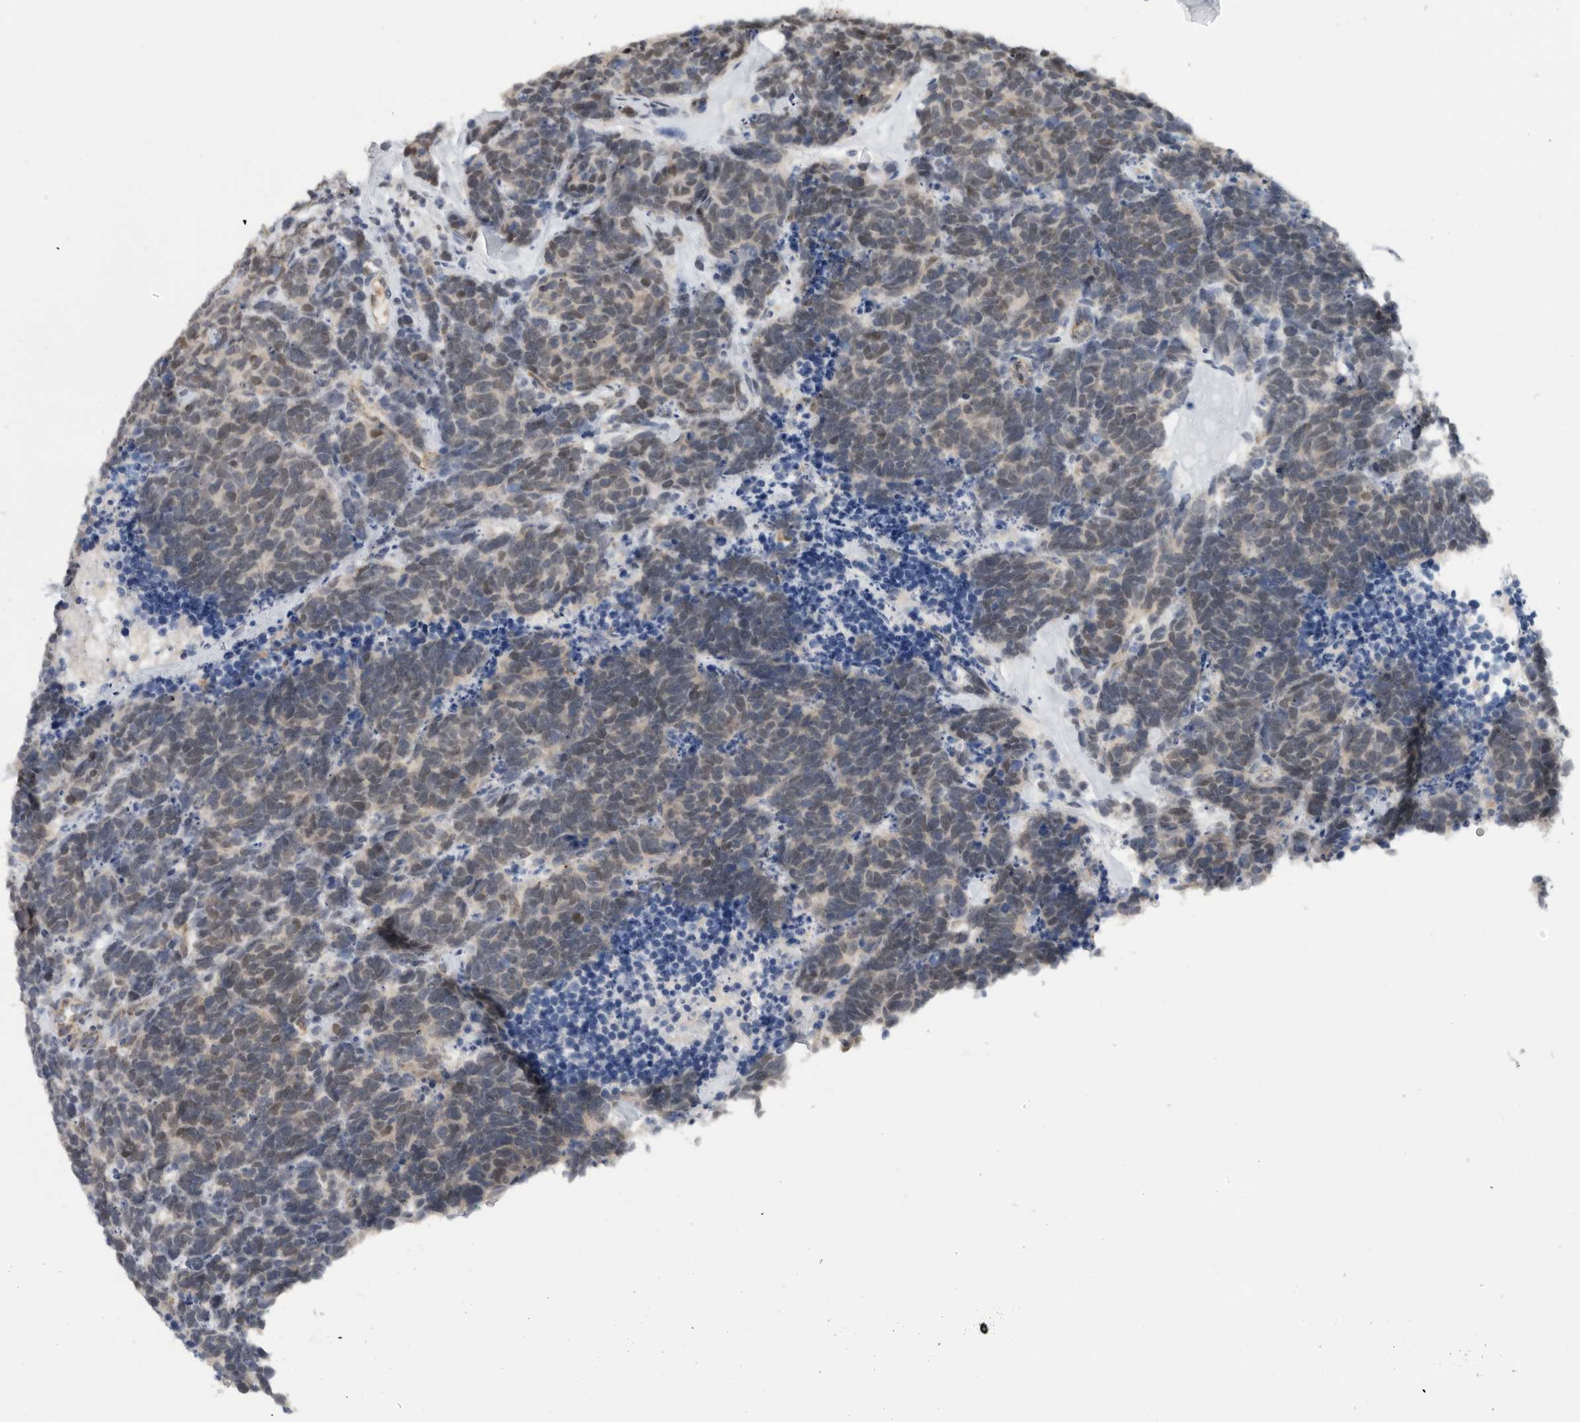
{"staining": {"intensity": "weak", "quantity": "25%-75%", "location": "nuclear"}, "tissue": "carcinoid", "cell_type": "Tumor cells", "image_type": "cancer", "snomed": [{"axis": "morphology", "description": "Carcinoma, NOS"}, {"axis": "morphology", "description": "Carcinoid, malignant, NOS"}, {"axis": "topography", "description": "Urinary bladder"}], "caption": "DAB immunohistochemical staining of carcinoma shows weak nuclear protein expression in approximately 25%-75% of tumor cells. The staining was performed using DAB to visualize the protein expression in brown, while the nuclei were stained in blue with hematoxylin (Magnification: 20x).", "gene": "DYRK2", "patient": {"sex": "male", "age": 57}}